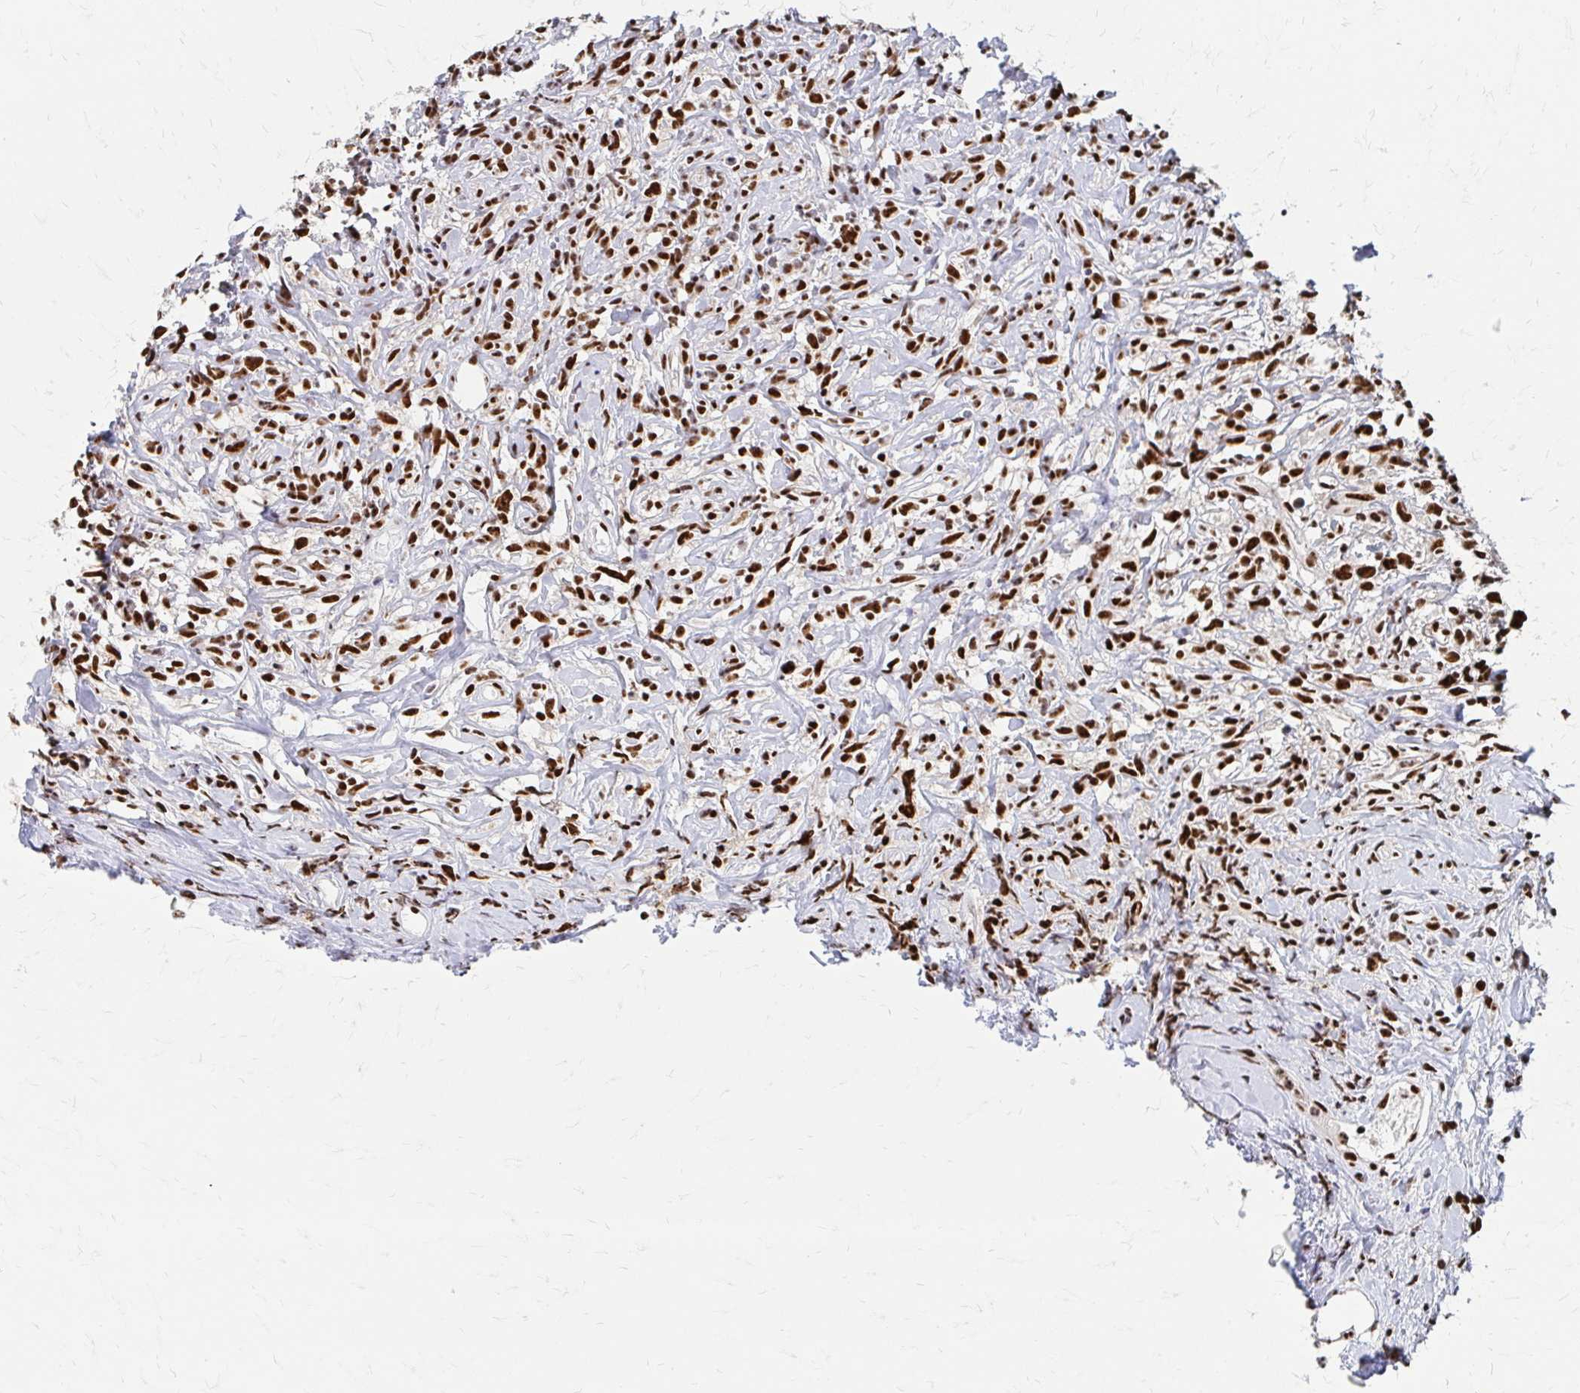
{"staining": {"intensity": "strong", "quantity": ">75%", "location": "nuclear"}, "tissue": "lymphoma", "cell_type": "Tumor cells", "image_type": "cancer", "snomed": [{"axis": "morphology", "description": "Hodgkin's disease, NOS"}, {"axis": "topography", "description": "No Tissue"}], "caption": "Protein staining of lymphoma tissue shows strong nuclear staining in about >75% of tumor cells.", "gene": "CNKSR3", "patient": {"sex": "female", "age": 21}}